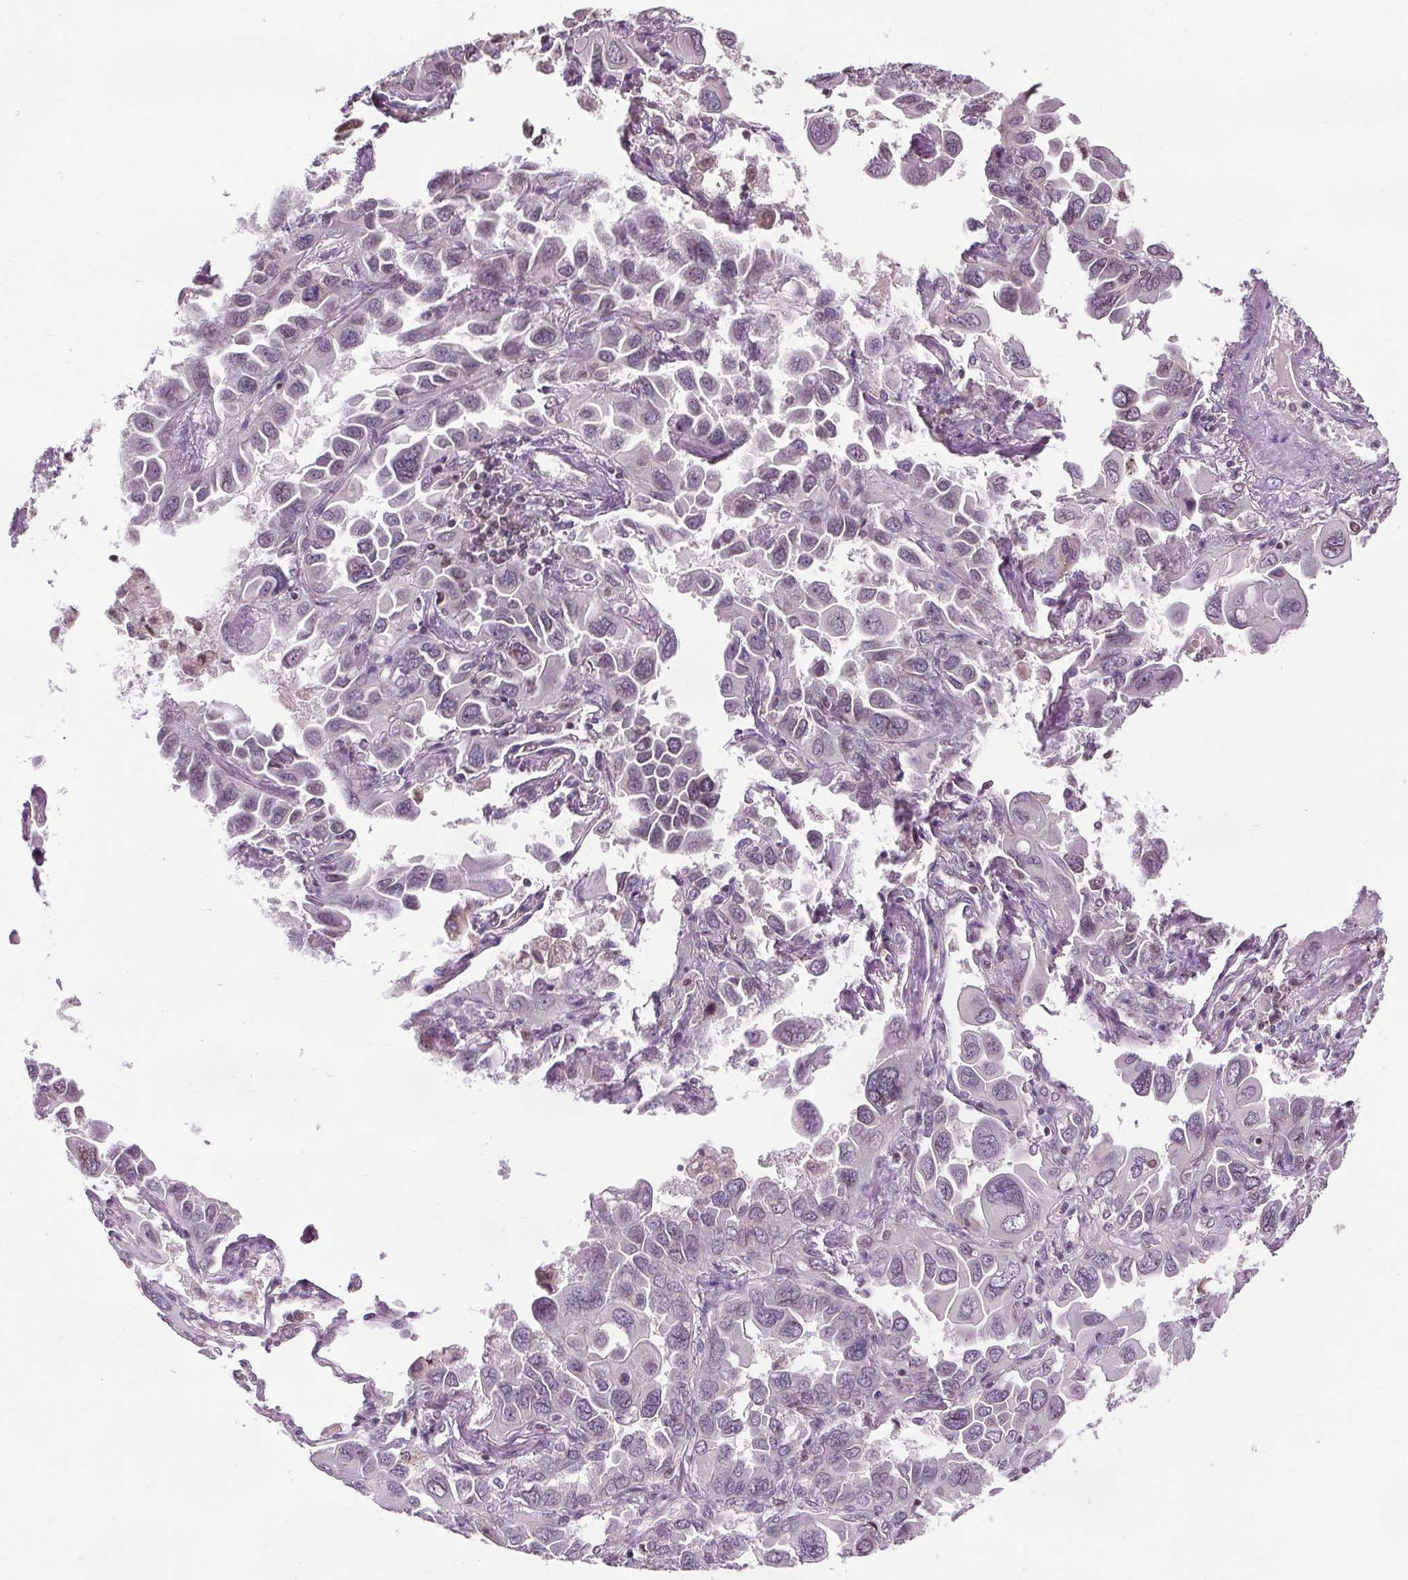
{"staining": {"intensity": "negative", "quantity": "none", "location": "none"}, "tissue": "lung cancer", "cell_type": "Tumor cells", "image_type": "cancer", "snomed": [{"axis": "morphology", "description": "Adenocarcinoma, NOS"}, {"axis": "topography", "description": "Lung"}], "caption": "Tumor cells are negative for protein expression in human lung adenocarcinoma.", "gene": "LFNG", "patient": {"sex": "male", "age": 64}}